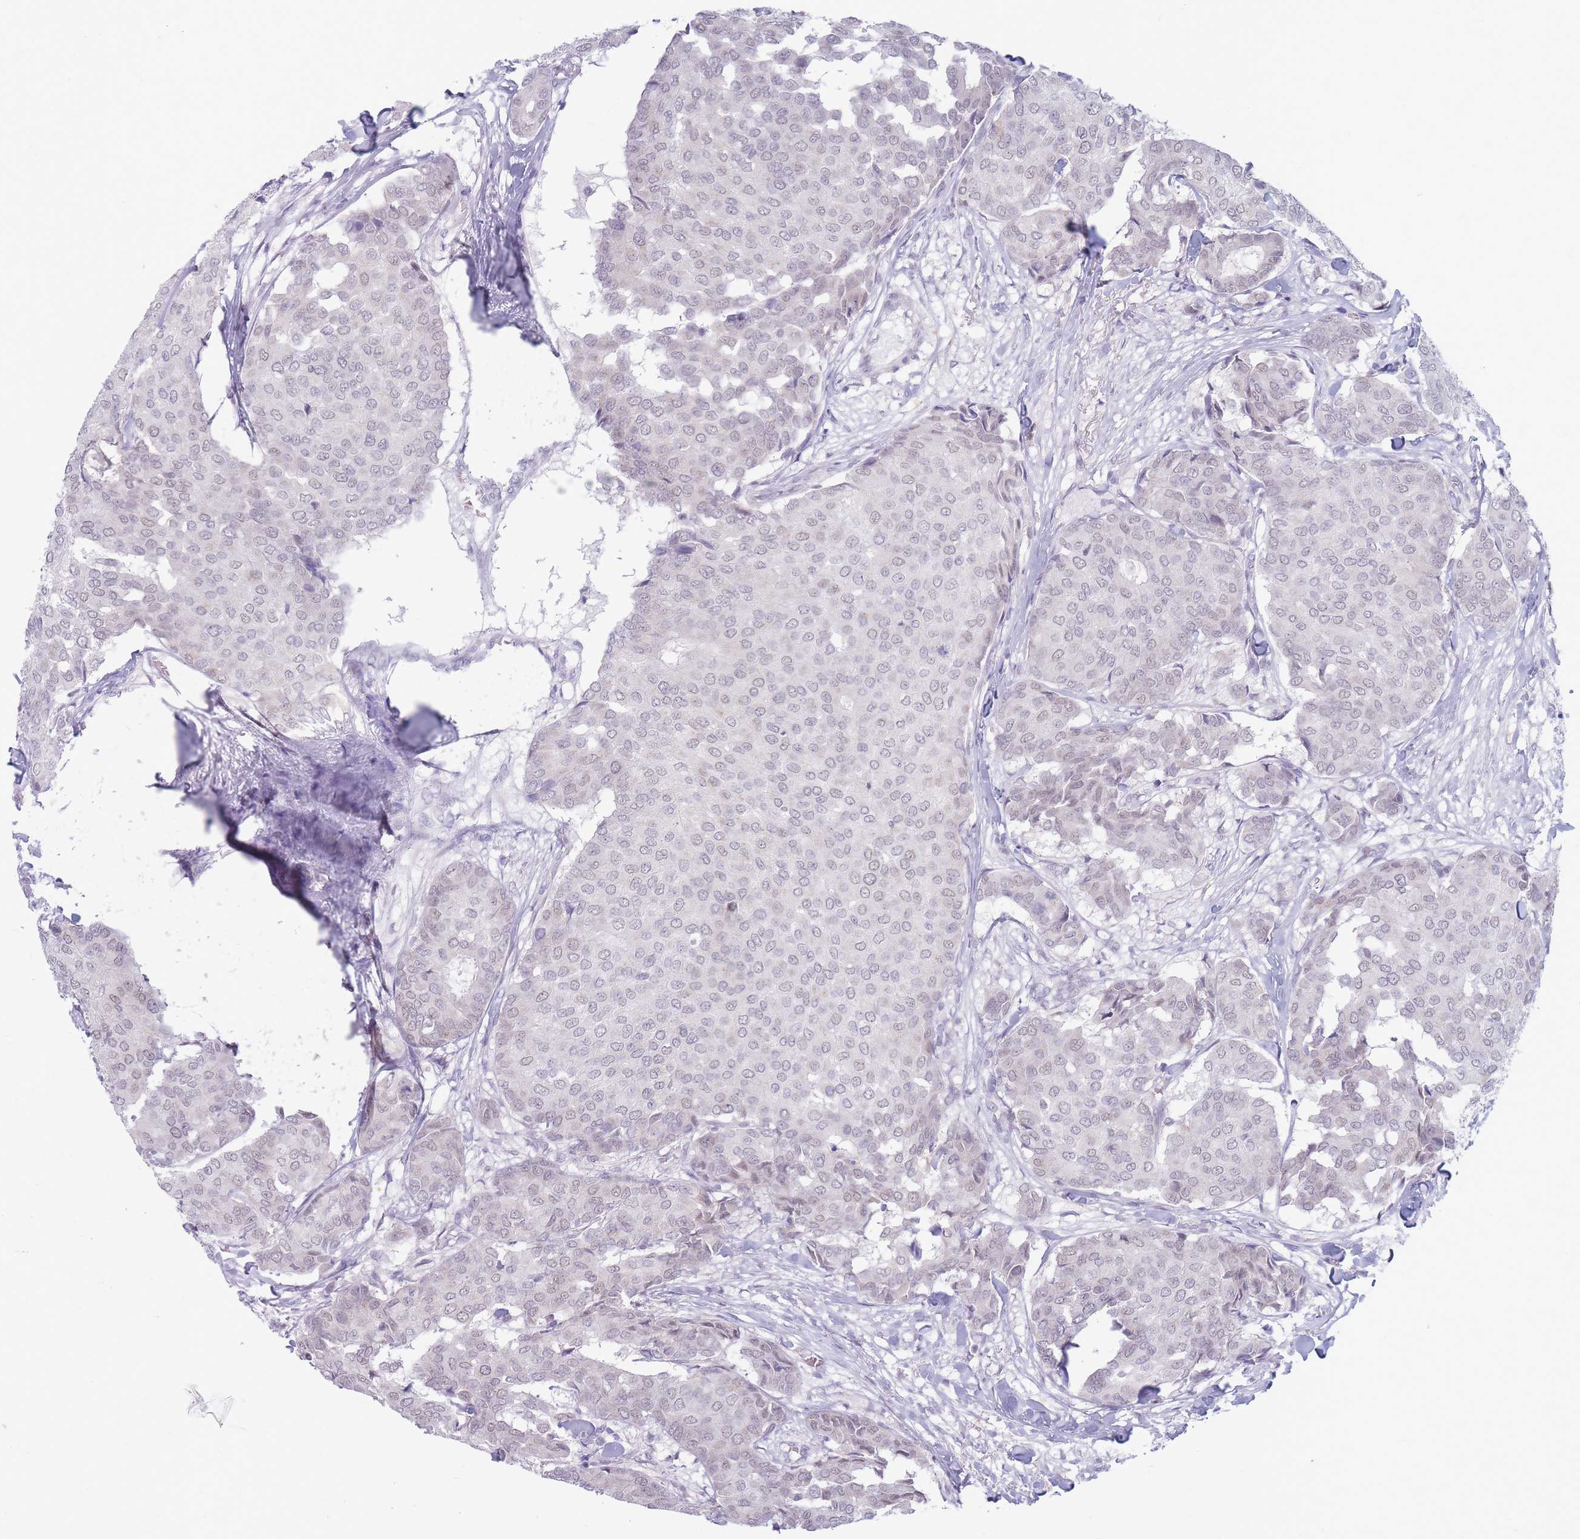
{"staining": {"intensity": "negative", "quantity": "none", "location": "none"}, "tissue": "breast cancer", "cell_type": "Tumor cells", "image_type": "cancer", "snomed": [{"axis": "morphology", "description": "Duct carcinoma"}, {"axis": "topography", "description": "Breast"}], "caption": "Image shows no protein staining in tumor cells of invasive ductal carcinoma (breast) tissue.", "gene": "ARID3B", "patient": {"sex": "female", "age": 75}}